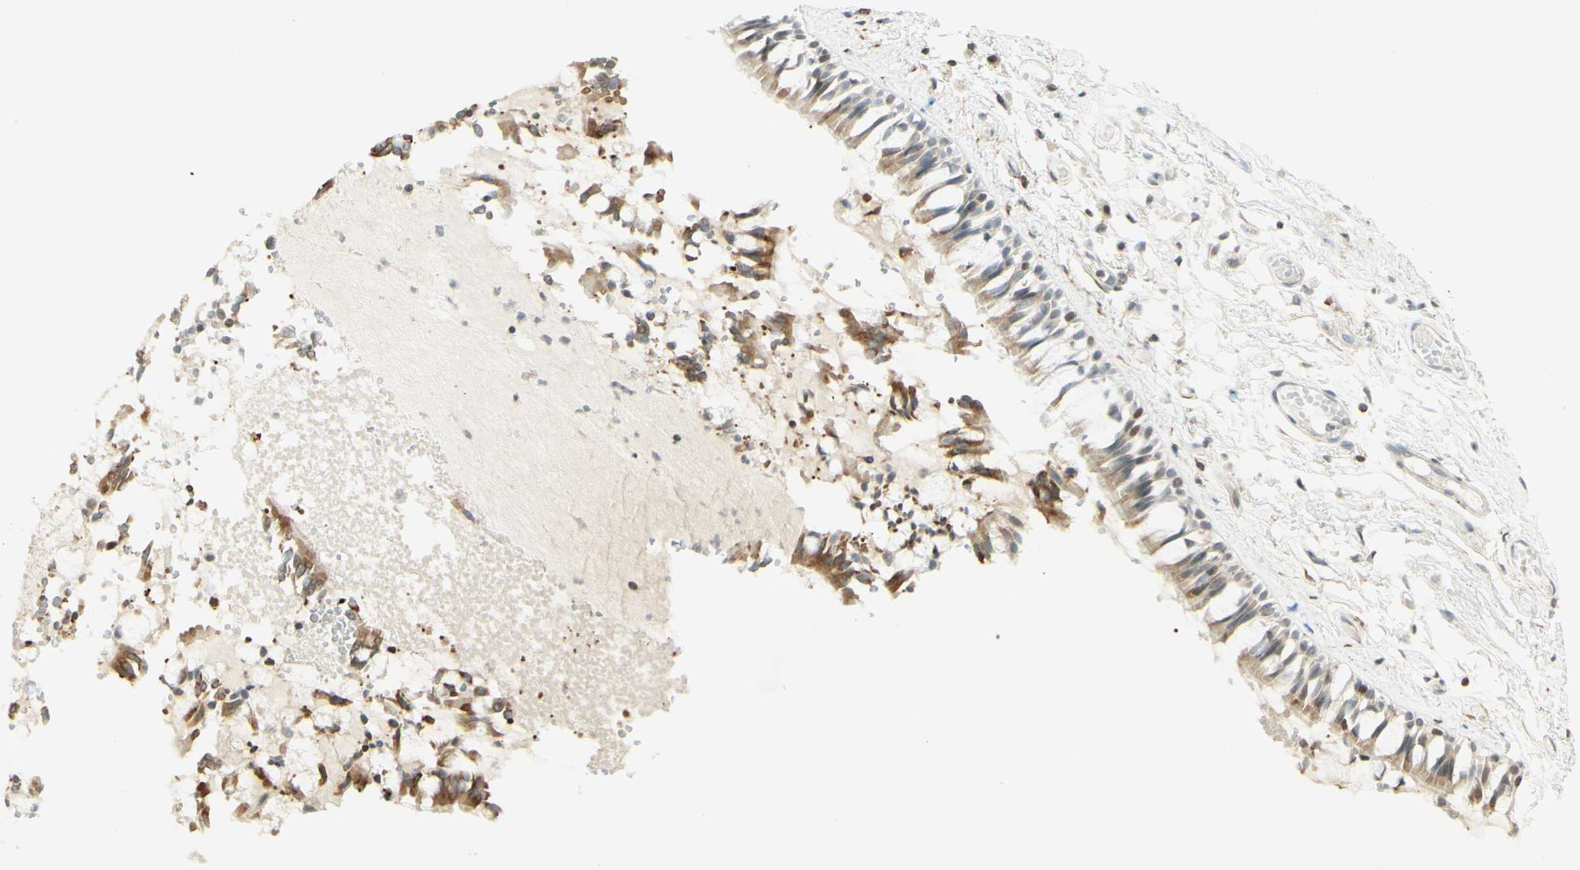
{"staining": {"intensity": "moderate", "quantity": ">75%", "location": "cytoplasmic/membranous"}, "tissue": "bronchus", "cell_type": "Respiratory epithelial cells", "image_type": "normal", "snomed": [{"axis": "morphology", "description": "Normal tissue, NOS"}, {"axis": "morphology", "description": "Inflammation, NOS"}, {"axis": "topography", "description": "Cartilage tissue"}, {"axis": "topography", "description": "Lung"}], "caption": "An immunohistochemistry (IHC) histopathology image of normal tissue is shown. Protein staining in brown shows moderate cytoplasmic/membranous positivity in bronchus within respiratory epithelial cells. (Brightfield microscopy of DAB IHC at high magnification).", "gene": "MAP1B", "patient": {"sex": "male", "age": 71}}